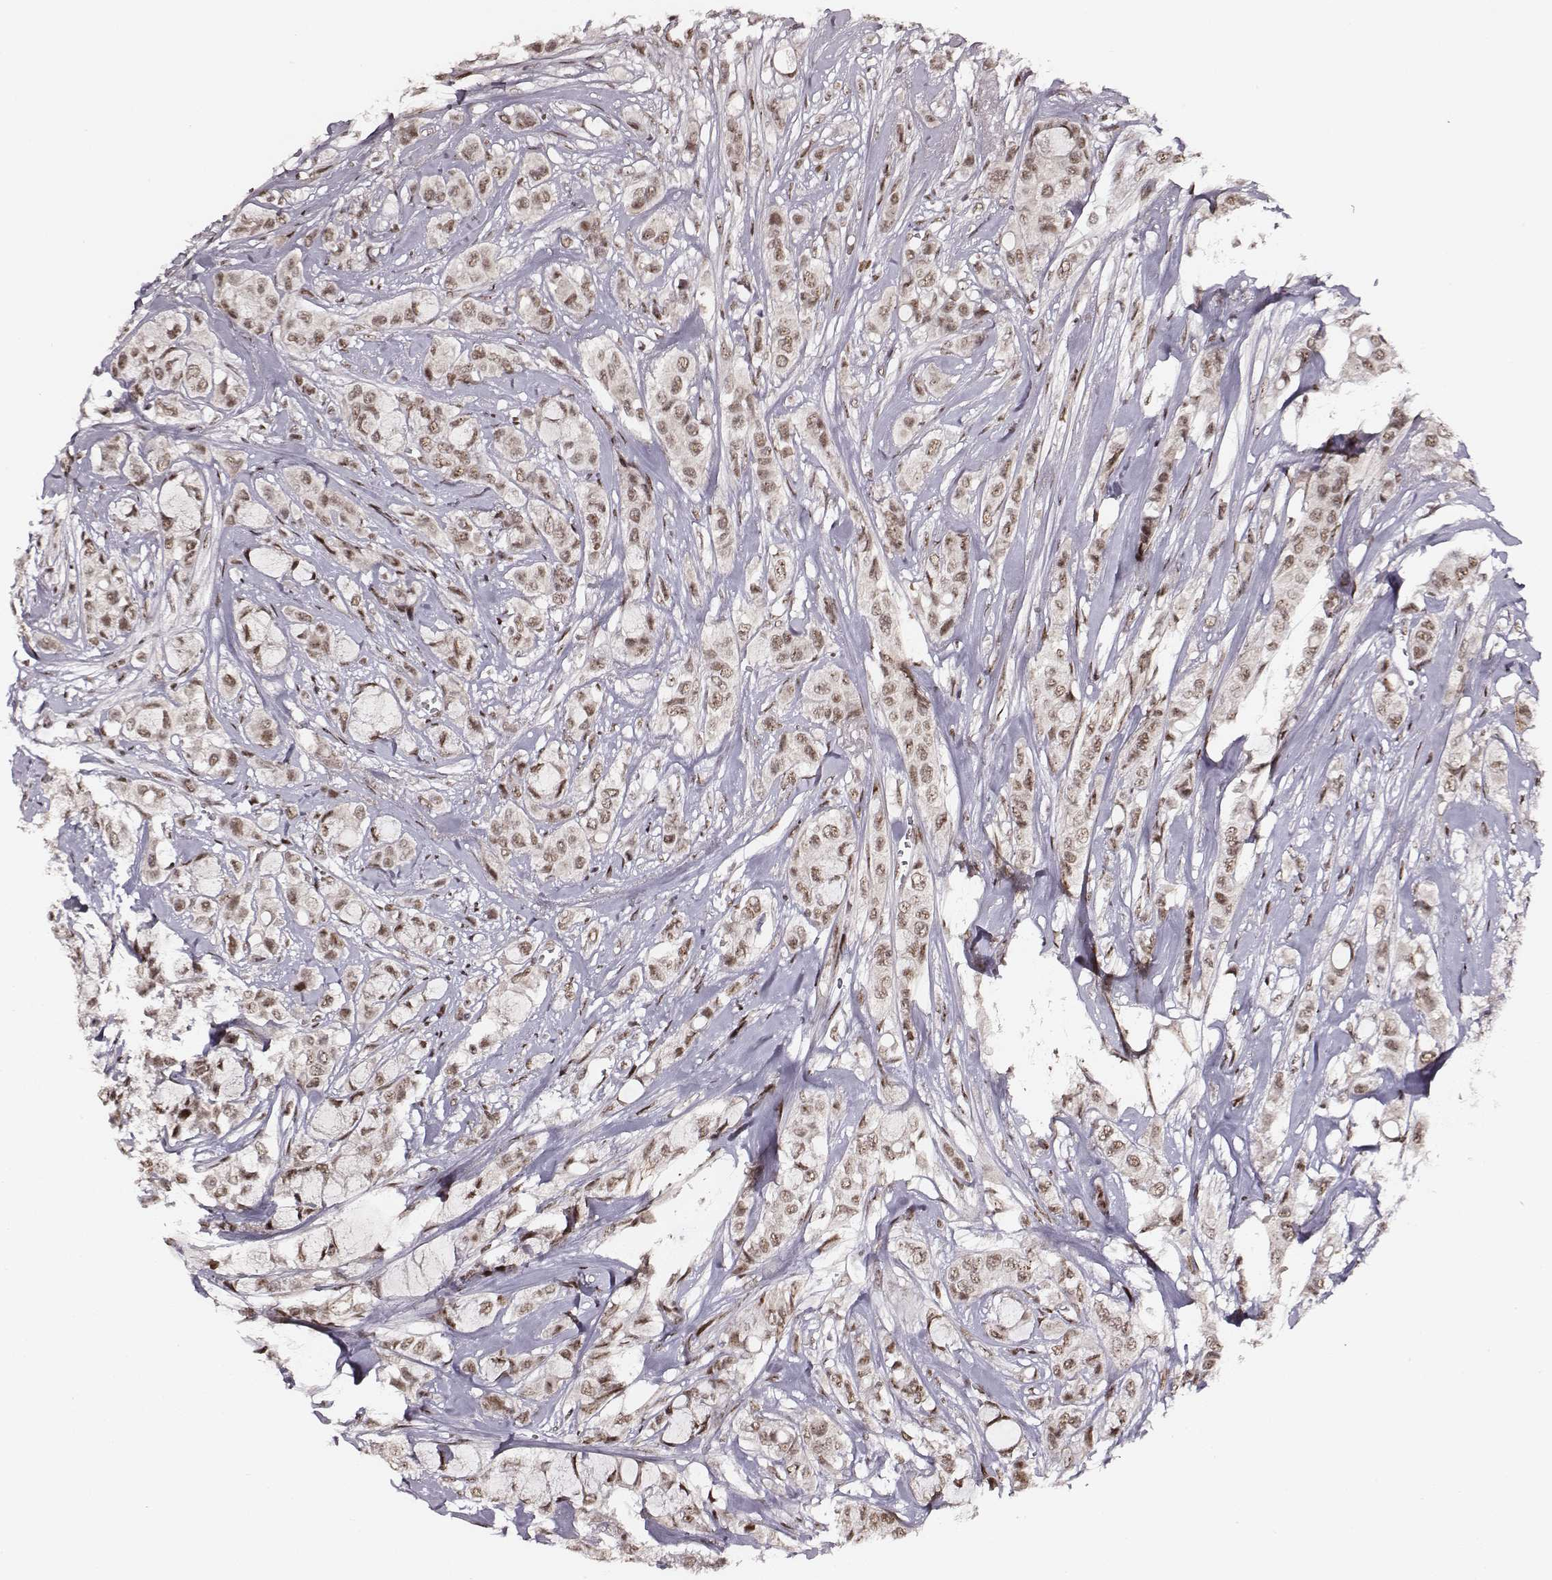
{"staining": {"intensity": "moderate", "quantity": ">75%", "location": "nuclear"}, "tissue": "breast cancer", "cell_type": "Tumor cells", "image_type": "cancer", "snomed": [{"axis": "morphology", "description": "Duct carcinoma"}, {"axis": "topography", "description": "Breast"}], "caption": "IHC photomicrograph of neoplastic tissue: infiltrating ductal carcinoma (breast) stained using IHC demonstrates medium levels of moderate protein expression localized specifically in the nuclear of tumor cells, appearing as a nuclear brown color.", "gene": "PPARA", "patient": {"sex": "female", "age": 85}}